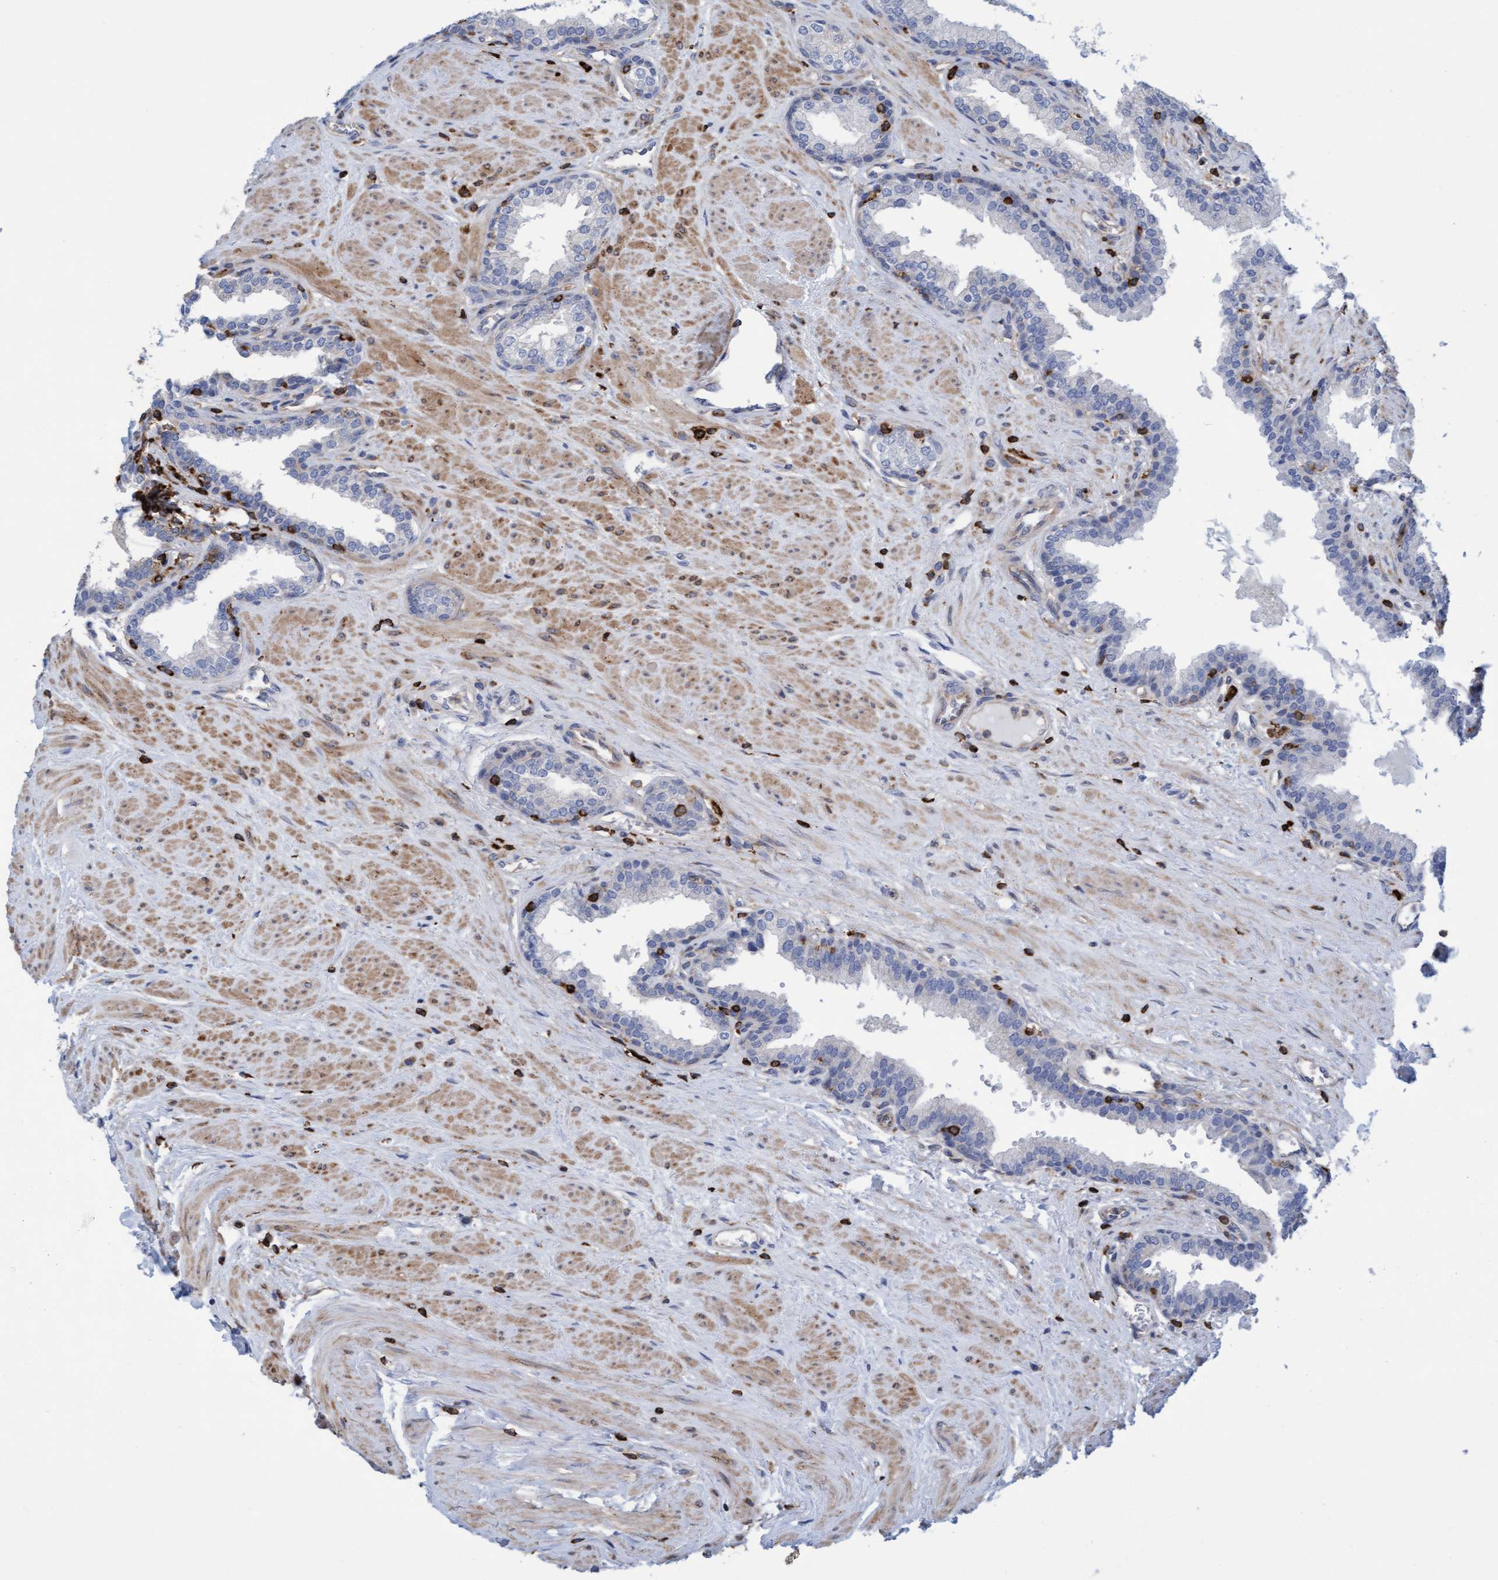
{"staining": {"intensity": "negative", "quantity": "none", "location": "none"}, "tissue": "prostate", "cell_type": "Glandular cells", "image_type": "normal", "snomed": [{"axis": "morphology", "description": "Normal tissue, NOS"}, {"axis": "topography", "description": "Prostate"}], "caption": "Prostate was stained to show a protein in brown. There is no significant expression in glandular cells. (DAB (3,3'-diaminobenzidine) immunohistochemistry (IHC) with hematoxylin counter stain).", "gene": "FNBP1", "patient": {"sex": "male", "age": 51}}